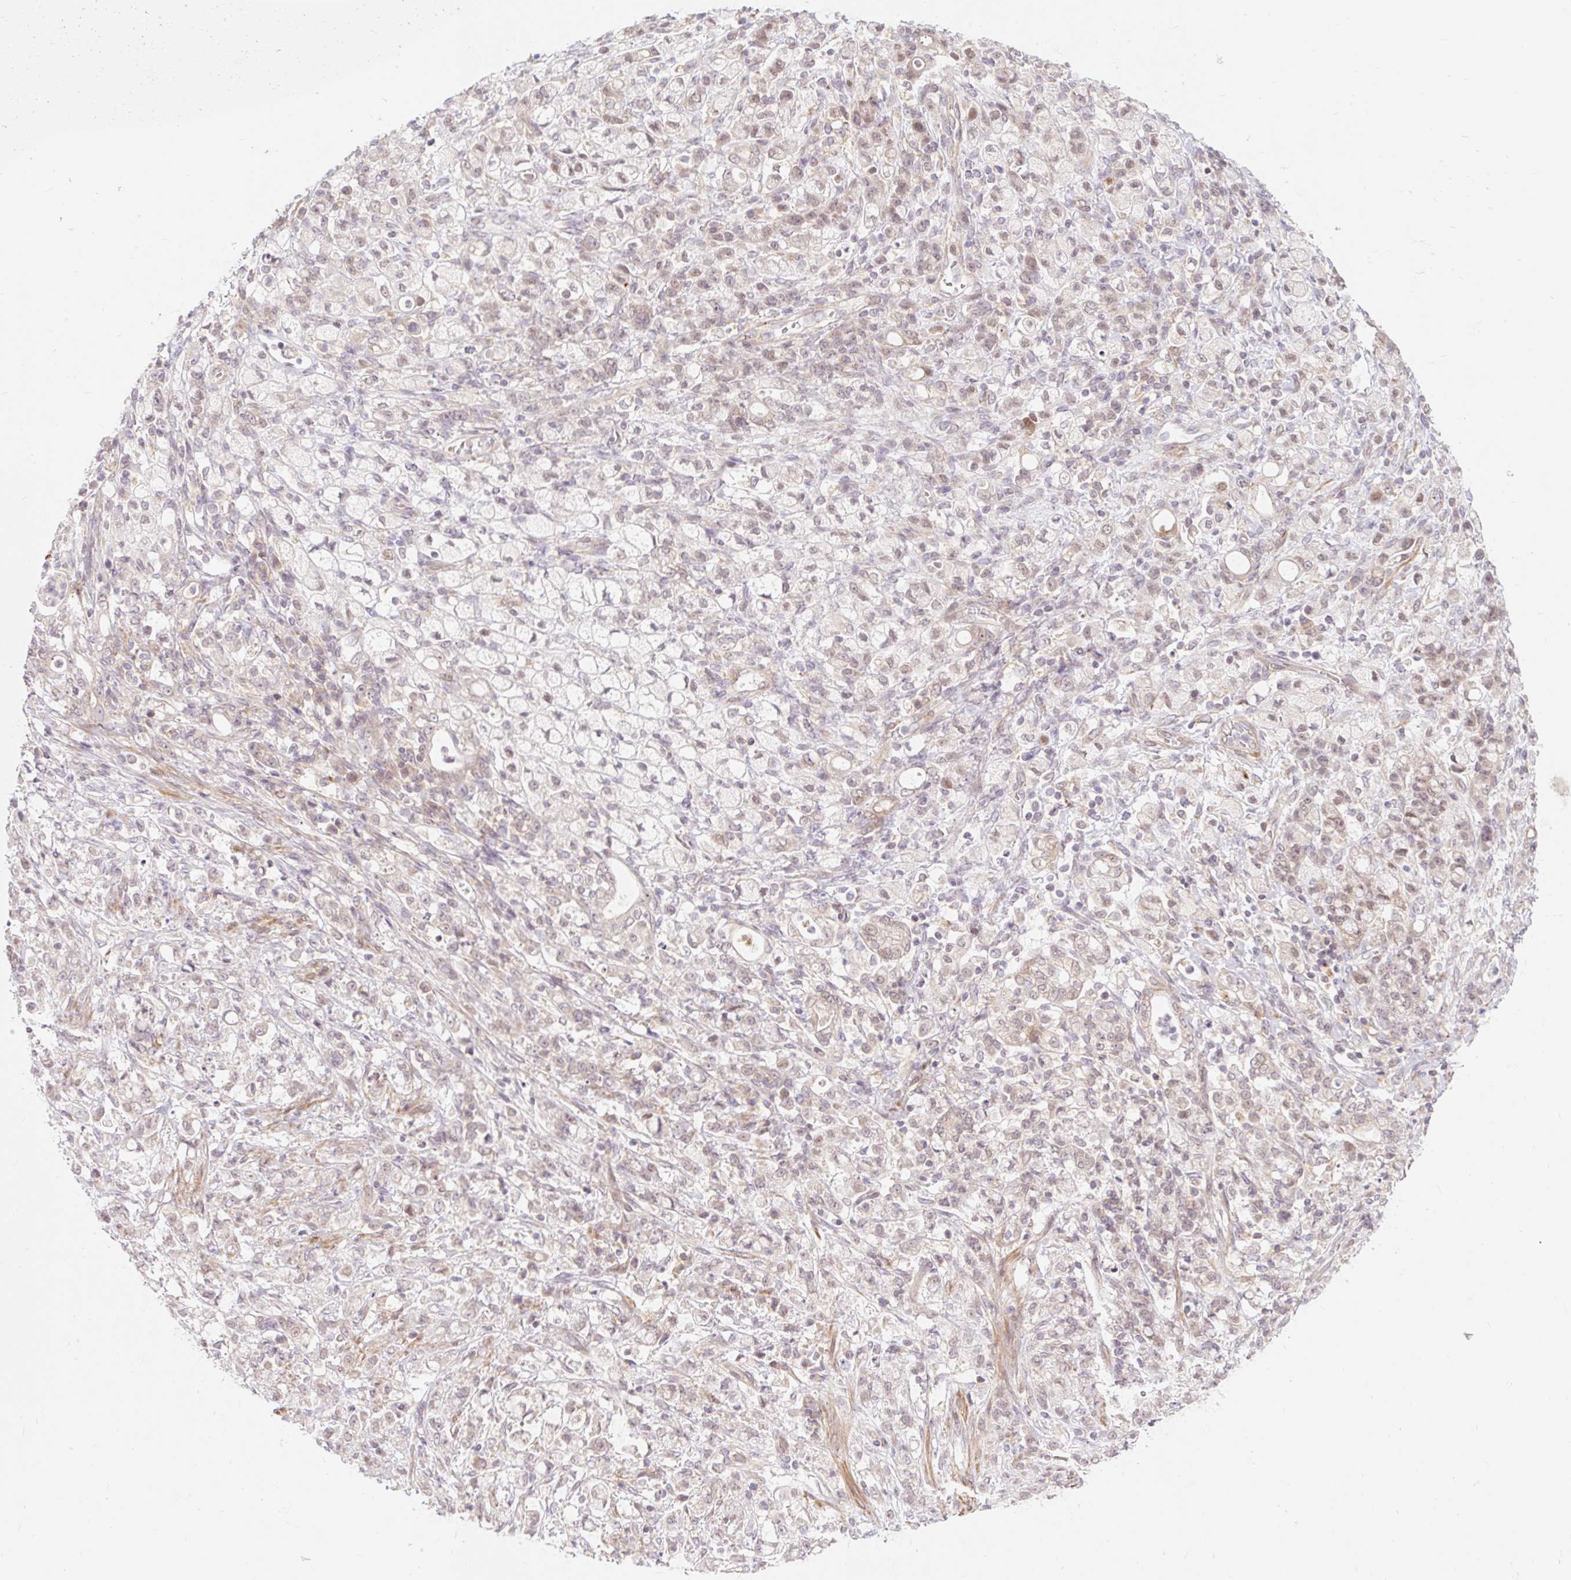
{"staining": {"intensity": "negative", "quantity": "none", "location": "none"}, "tissue": "stomach cancer", "cell_type": "Tumor cells", "image_type": "cancer", "snomed": [{"axis": "morphology", "description": "Adenocarcinoma, NOS"}, {"axis": "topography", "description": "Stomach"}], "caption": "The IHC photomicrograph has no significant positivity in tumor cells of stomach cancer (adenocarcinoma) tissue.", "gene": "EMC10", "patient": {"sex": "female", "age": 60}}